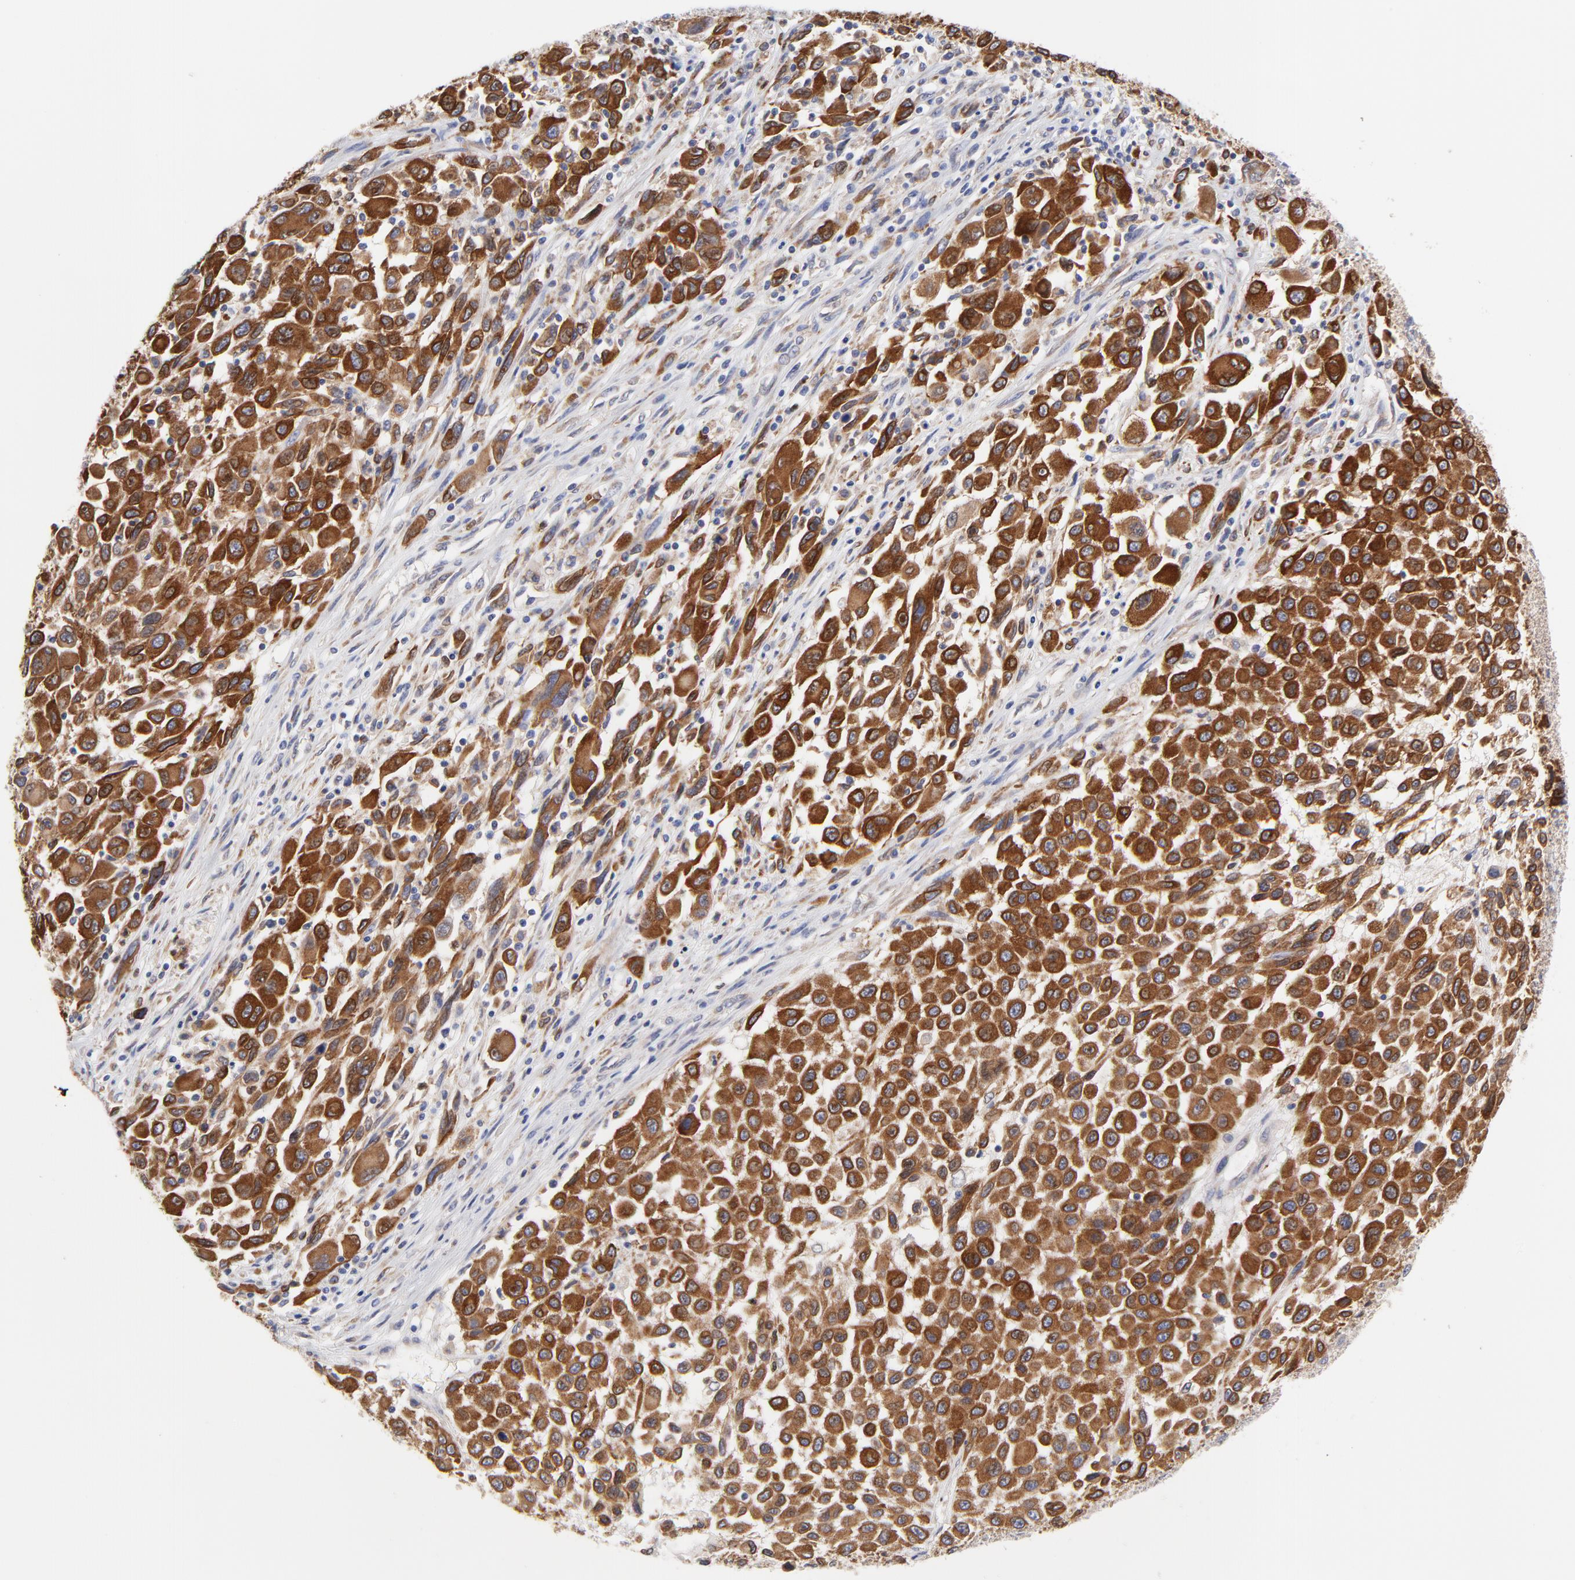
{"staining": {"intensity": "strong", "quantity": ">75%", "location": "cytoplasmic/membranous"}, "tissue": "melanoma", "cell_type": "Tumor cells", "image_type": "cancer", "snomed": [{"axis": "morphology", "description": "Malignant melanoma, Metastatic site"}, {"axis": "topography", "description": "Lymph node"}], "caption": "Brown immunohistochemical staining in human melanoma reveals strong cytoplasmic/membranous staining in about >75% of tumor cells.", "gene": "MOSPD2", "patient": {"sex": "male", "age": 61}}